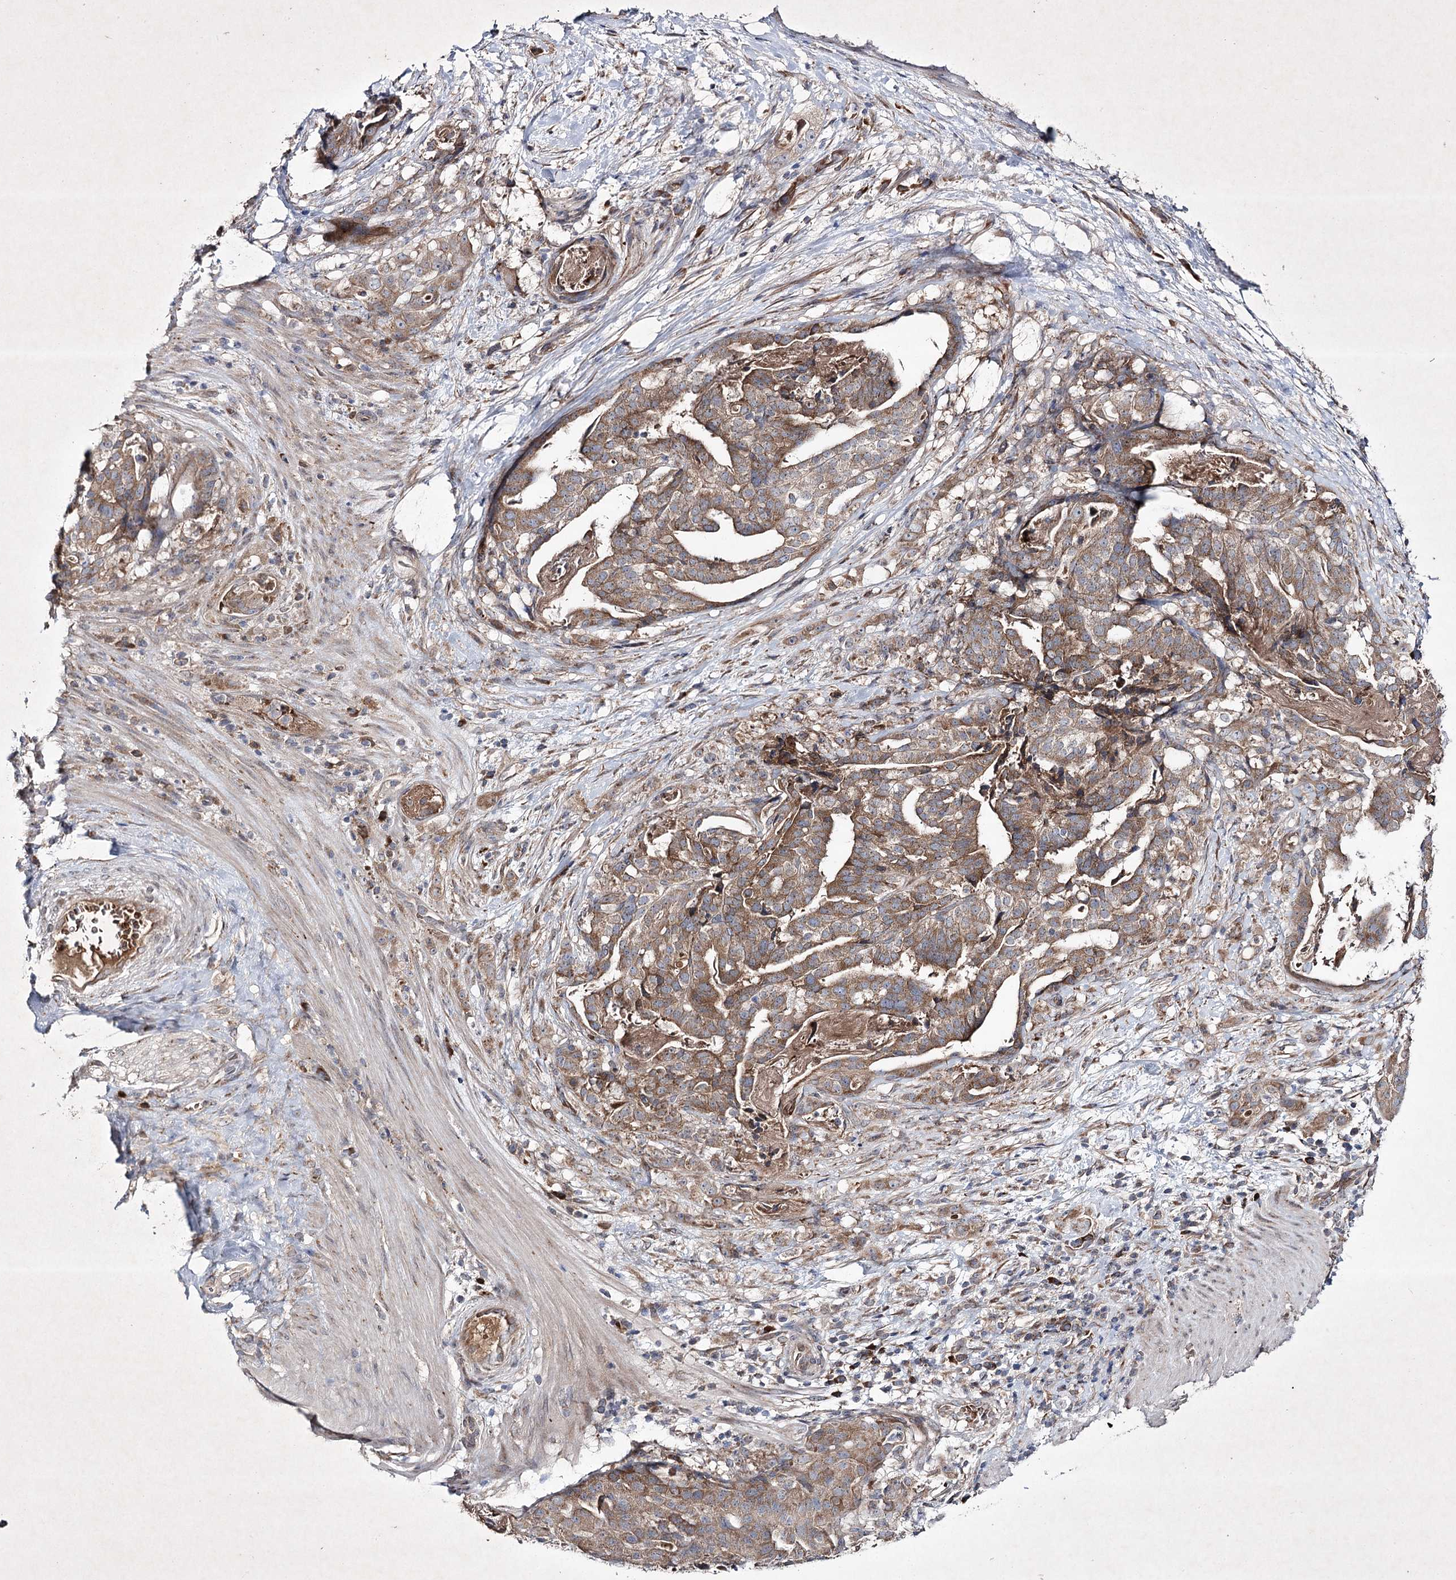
{"staining": {"intensity": "moderate", "quantity": ">75%", "location": "cytoplasmic/membranous"}, "tissue": "stomach cancer", "cell_type": "Tumor cells", "image_type": "cancer", "snomed": [{"axis": "morphology", "description": "Adenocarcinoma, NOS"}, {"axis": "topography", "description": "Stomach"}], "caption": "A medium amount of moderate cytoplasmic/membranous staining is present in approximately >75% of tumor cells in adenocarcinoma (stomach) tissue.", "gene": "ALG9", "patient": {"sex": "male", "age": 48}}